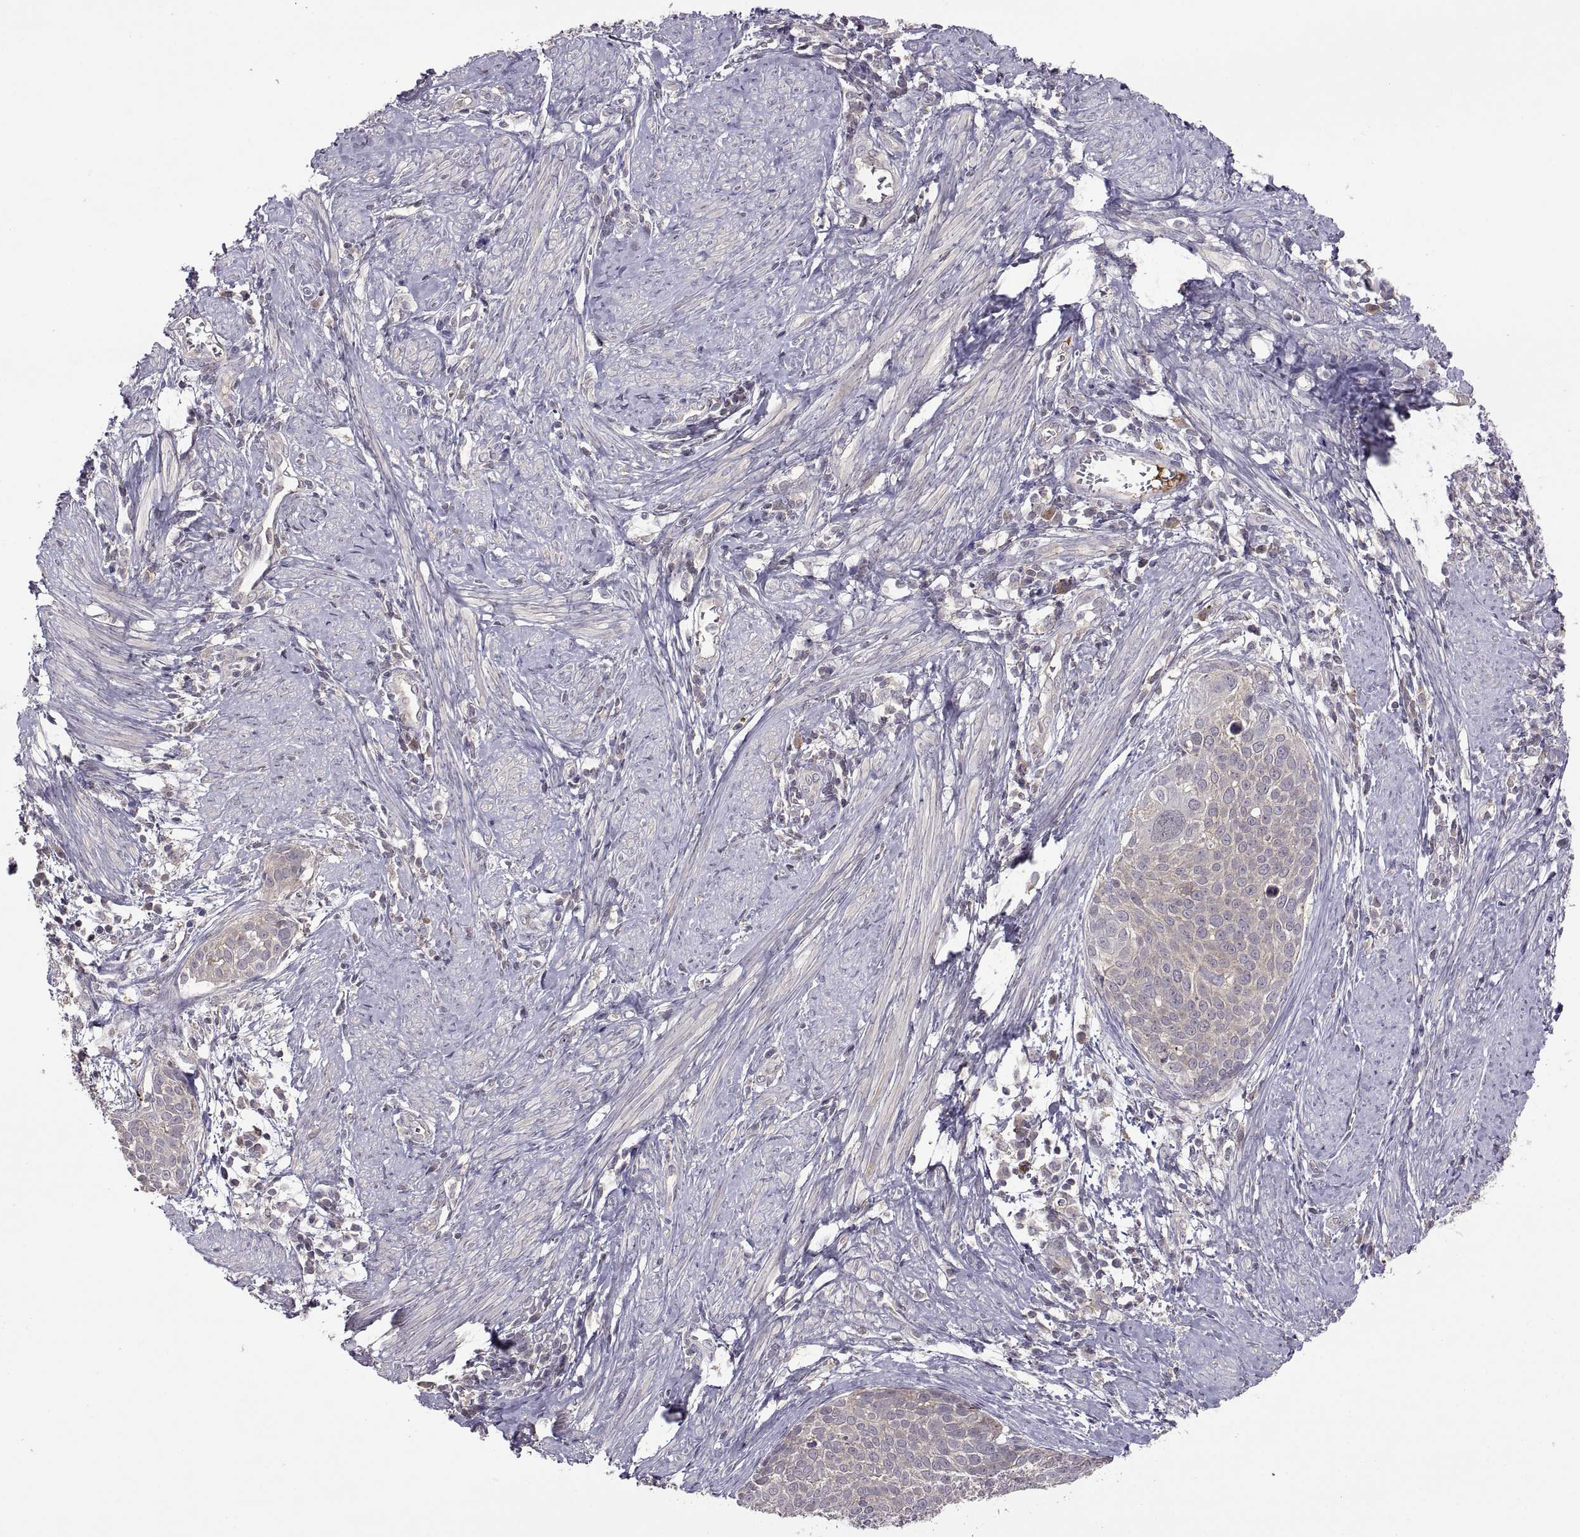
{"staining": {"intensity": "negative", "quantity": "none", "location": "none"}, "tissue": "cervical cancer", "cell_type": "Tumor cells", "image_type": "cancer", "snomed": [{"axis": "morphology", "description": "Squamous cell carcinoma, NOS"}, {"axis": "topography", "description": "Cervix"}], "caption": "Human cervical cancer (squamous cell carcinoma) stained for a protein using immunohistochemistry exhibits no expression in tumor cells.", "gene": "NMNAT2", "patient": {"sex": "female", "age": 39}}